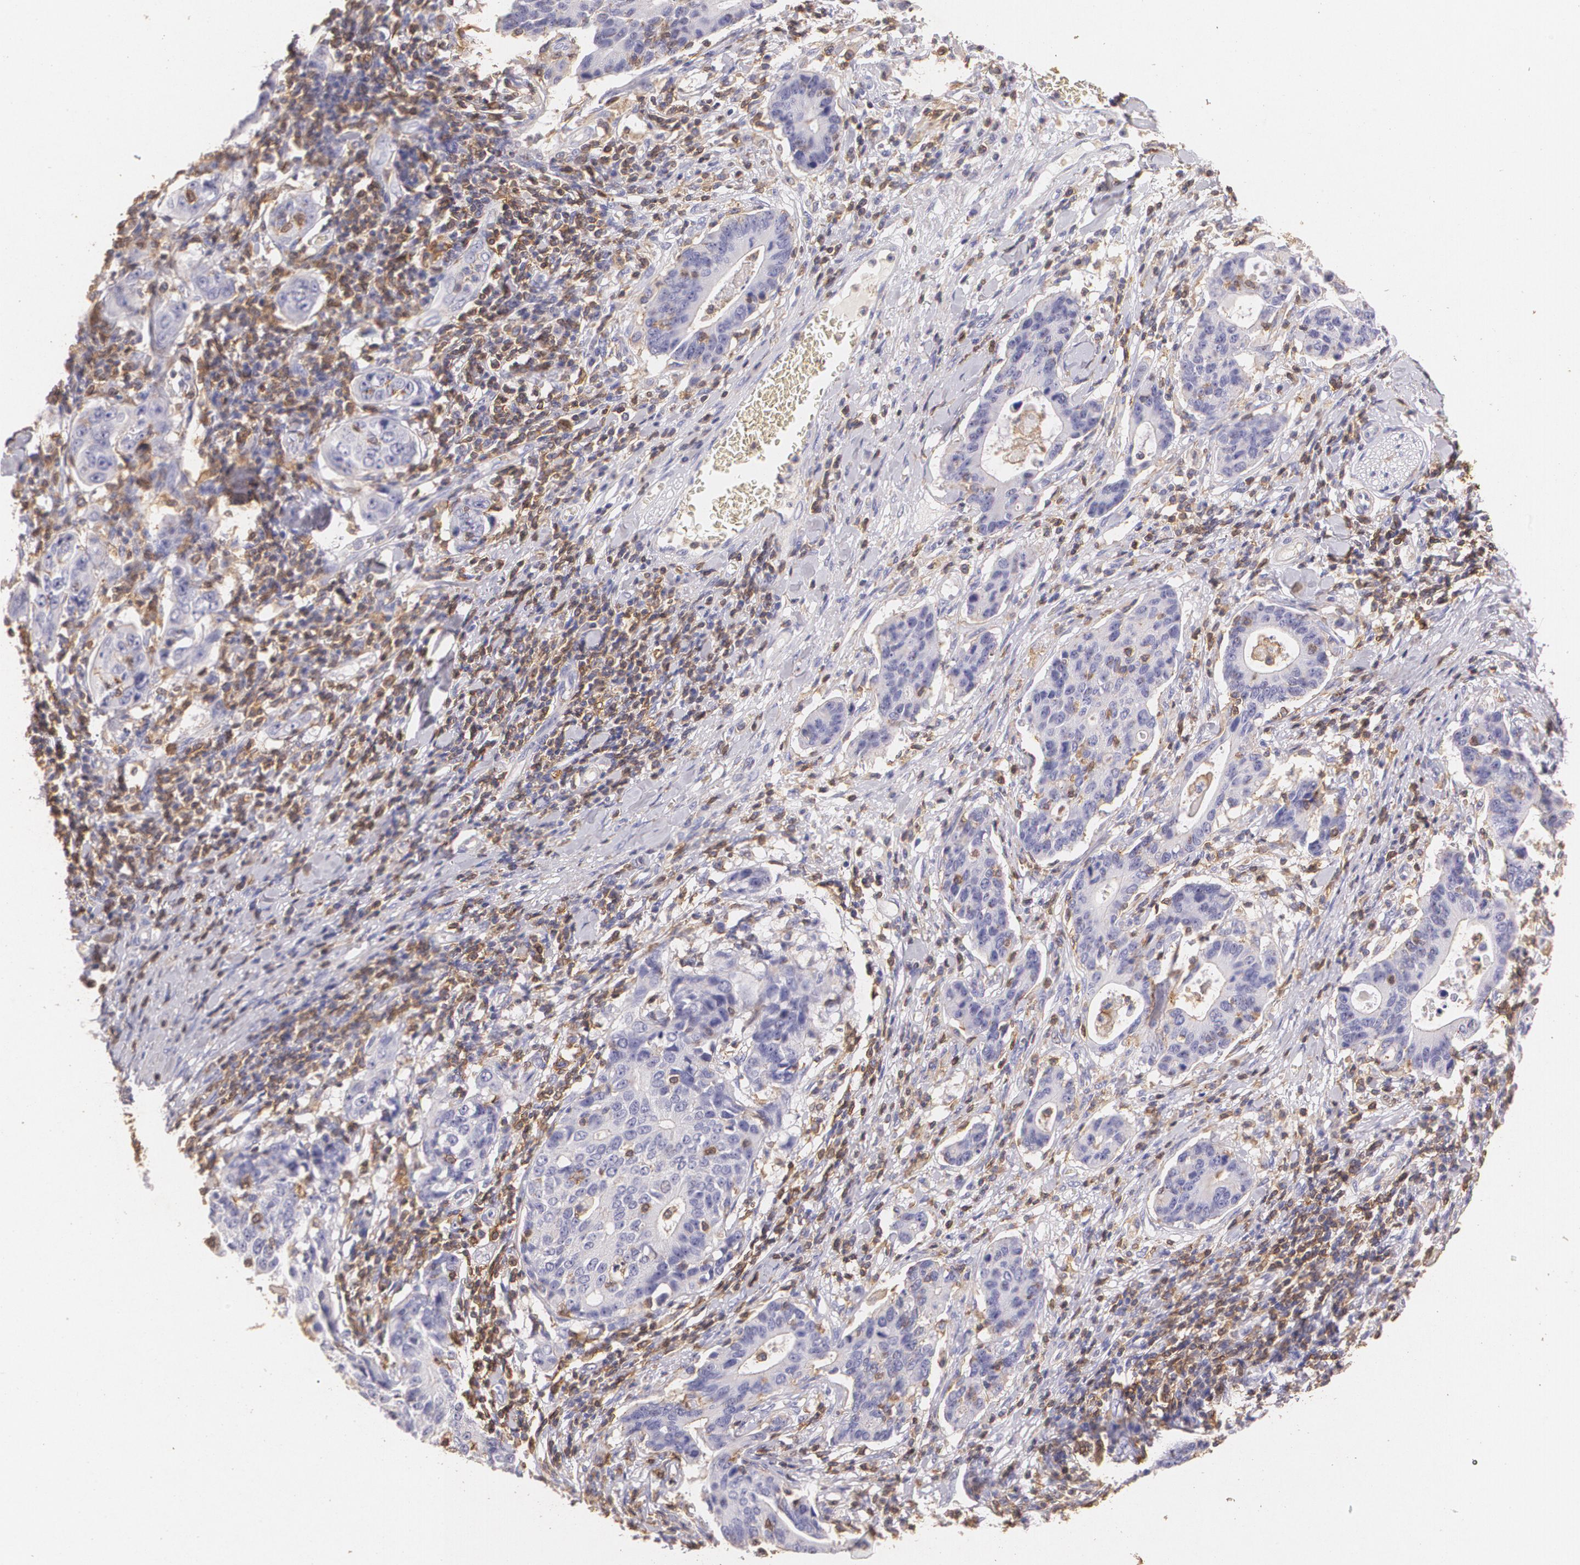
{"staining": {"intensity": "negative", "quantity": "none", "location": "none"}, "tissue": "stomach cancer", "cell_type": "Tumor cells", "image_type": "cancer", "snomed": [{"axis": "morphology", "description": "Adenocarcinoma, NOS"}, {"axis": "topography", "description": "Esophagus"}, {"axis": "topography", "description": "Stomach"}], "caption": "Stomach adenocarcinoma was stained to show a protein in brown. There is no significant positivity in tumor cells. The staining was performed using DAB to visualize the protein expression in brown, while the nuclei were stained in blue with hematoxylin (Magnification: 20x).", "gene": "TGFBR1", "patient": {"sex": "male", "age": 74}}